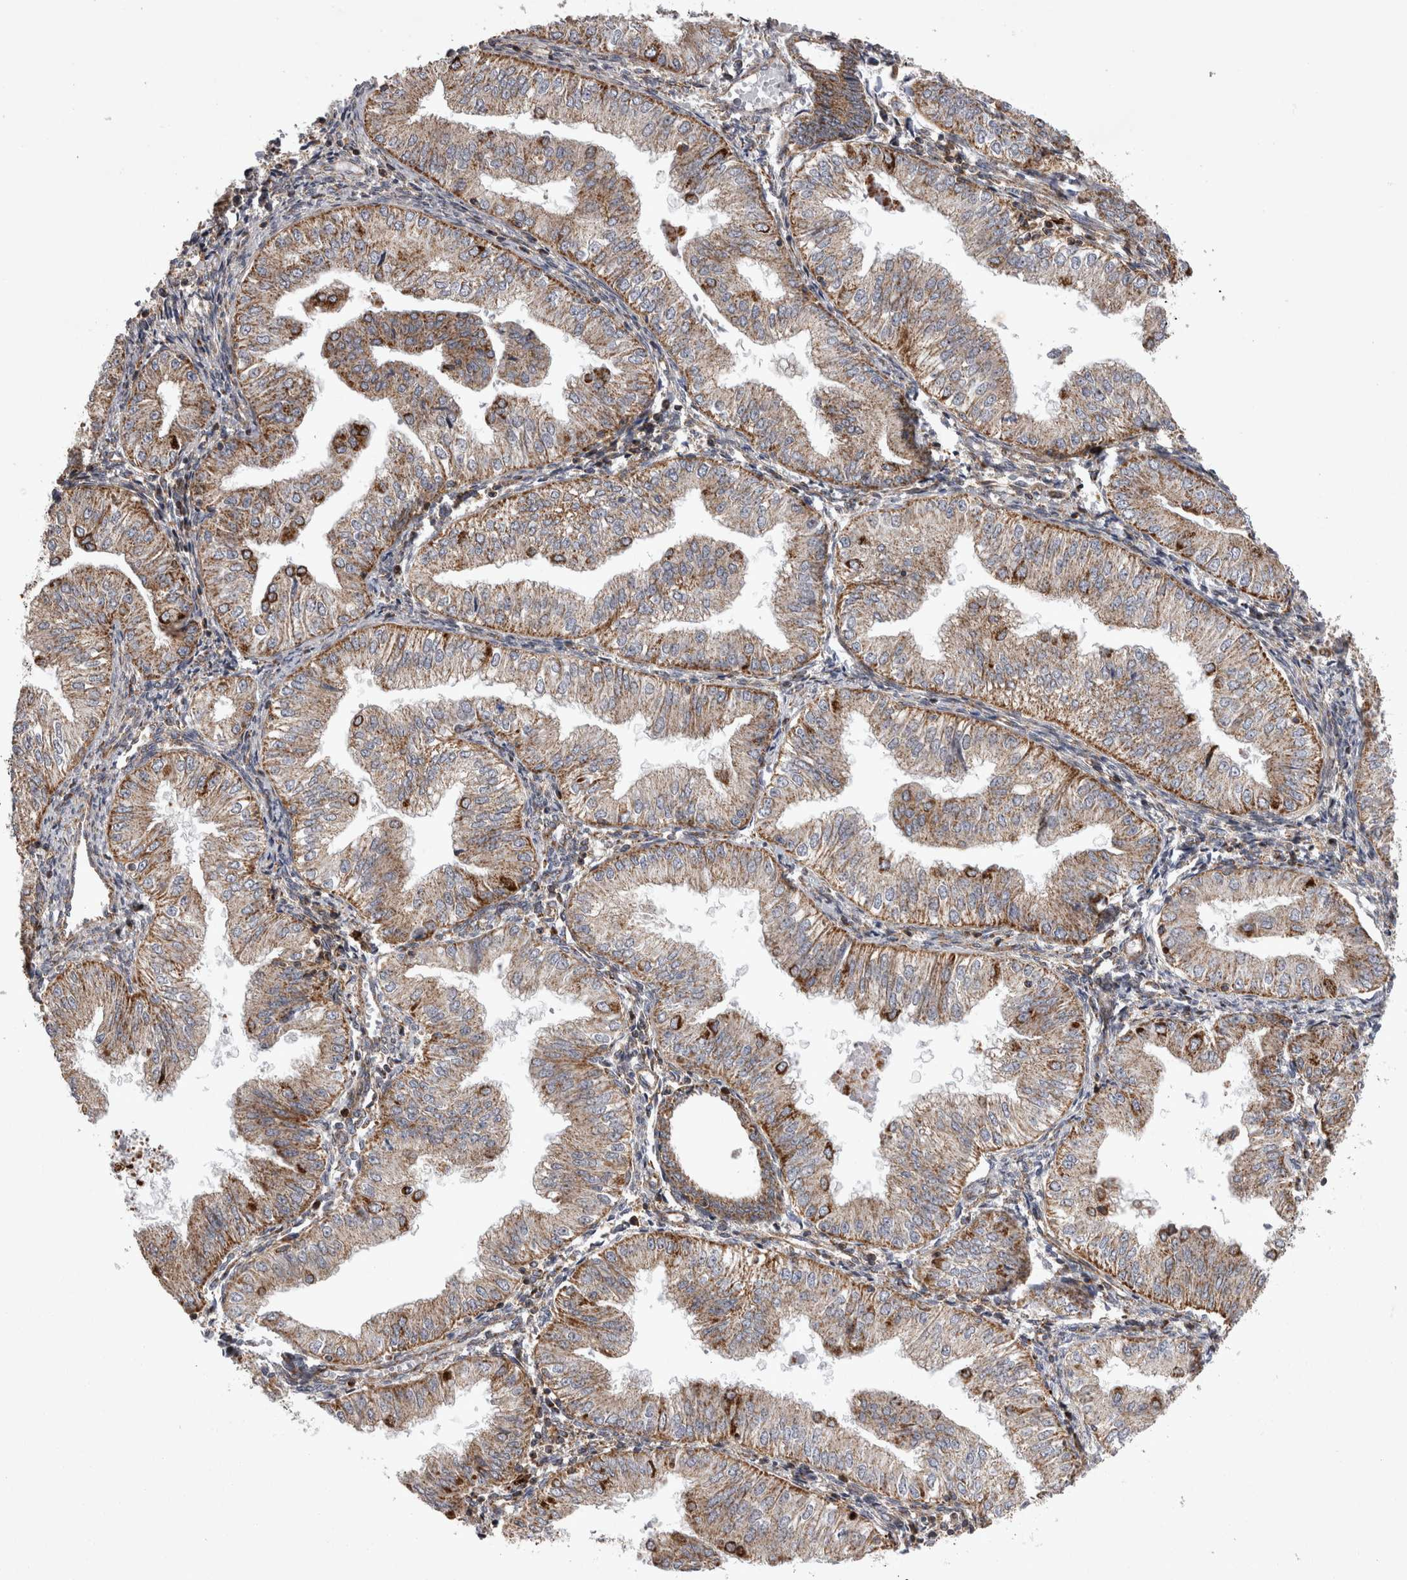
{"staining": {"intensity": "moderate", "quantity": ">75%", "location": "cytoplasmic/membranous"}, "tissue": "endometrial cancer", "cell_type": "Tumor cells", "image_type": "cancer", "snomed": [{"axis": "morphology", "description": "Normal tissue, NOS"}, {"axis": "morphology", "description": "Adenocarcinoma, NOS"}, {"axis": "topography", "description": "Endometrium"}], "caption": "Approximately >75% of tumor cells in endometrial cancer reveal moderate cytoplasmic/membranous protein positivity as visualized by brown immunohistochemical staining.", "gene": "TSPOAP1", "patient": {"sex": "female", "age": 53}}